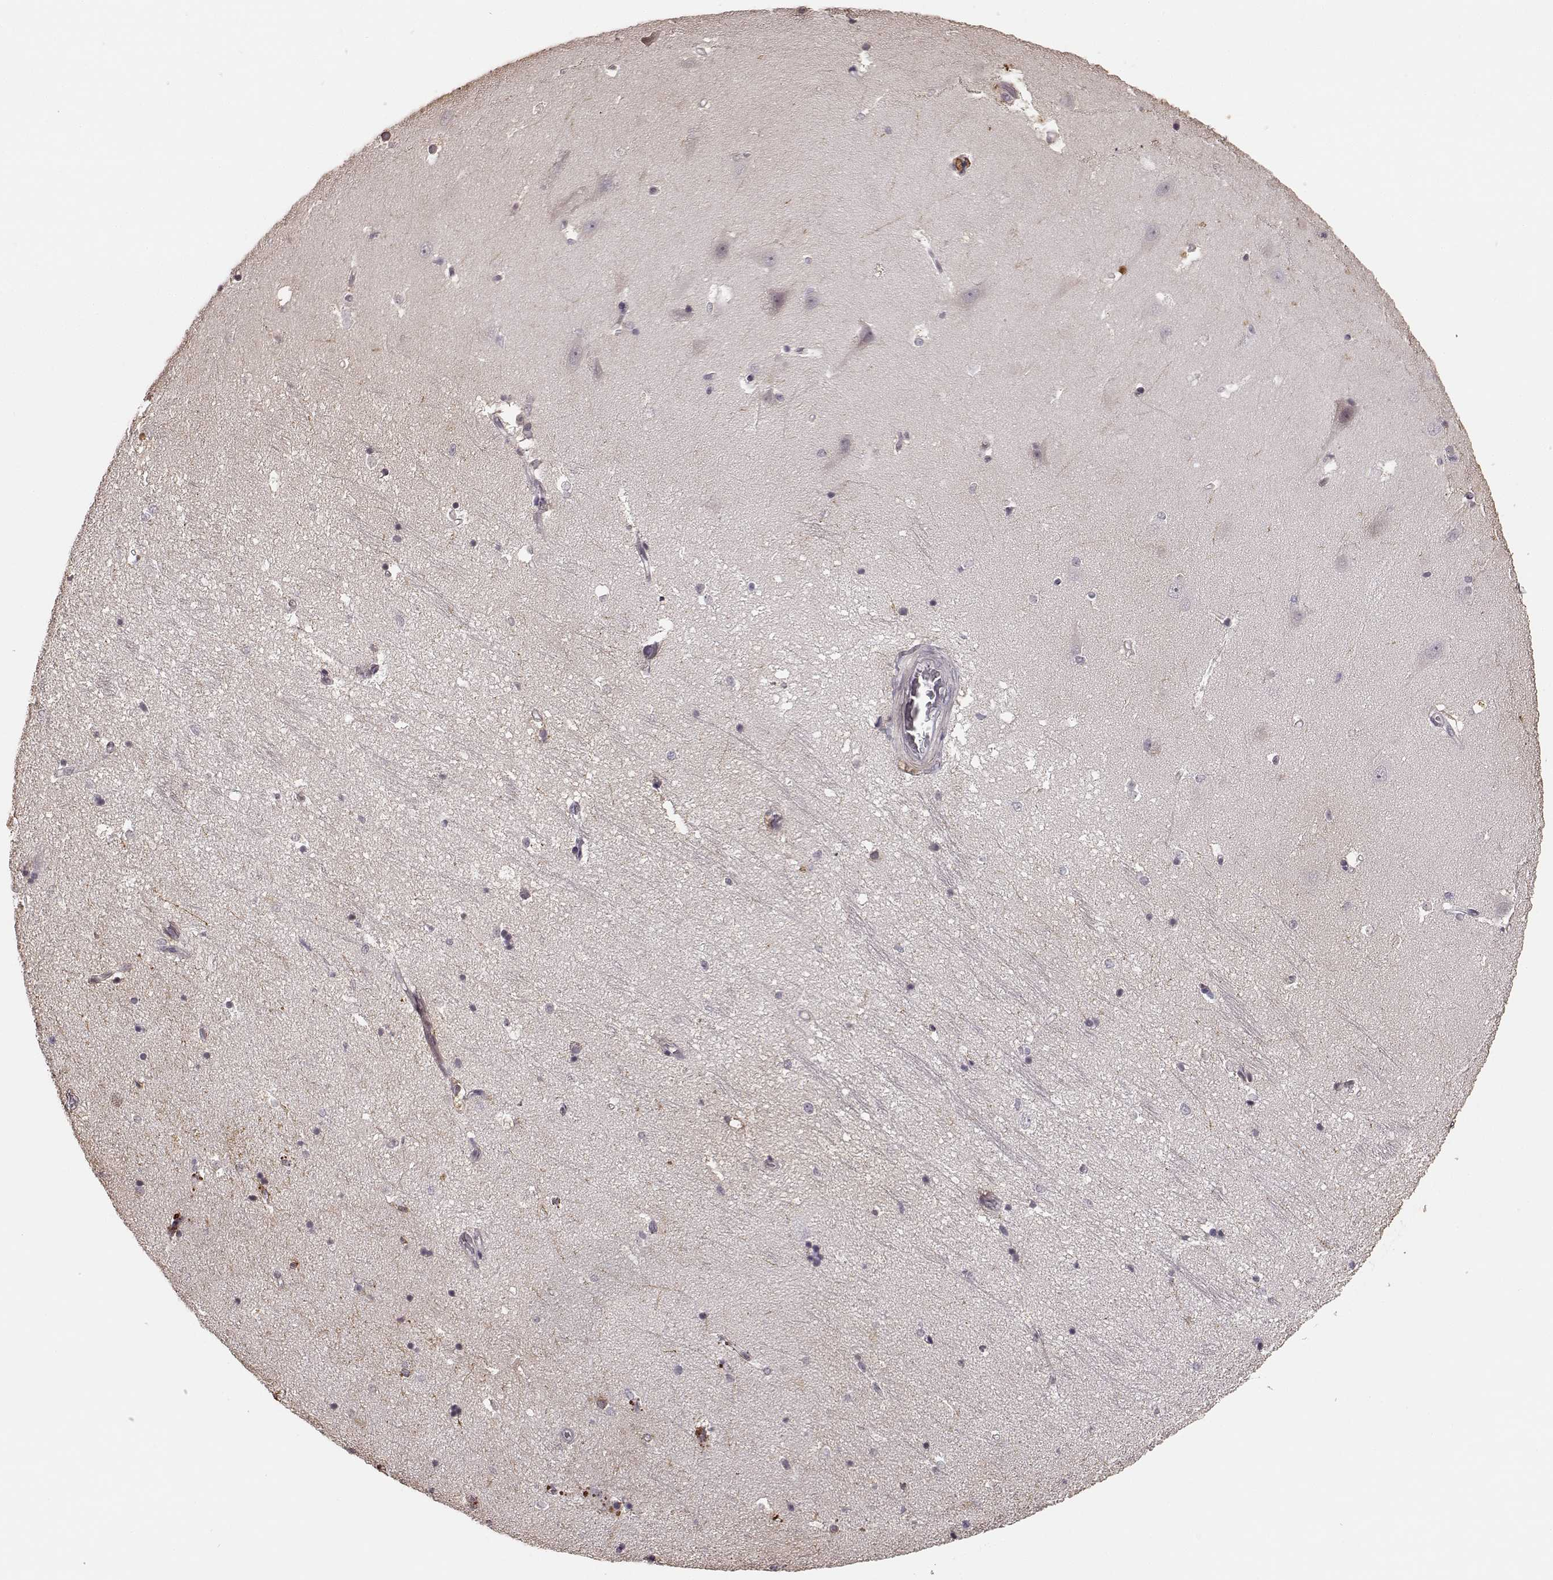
{"staining": {"intensity": "negative", "quantity": "none", "location": "none"}, "tissue": "hippocampus", "cell_type": "Glial cells", "image_type": "normal", "snomed": [{"axis": "morphology", "description": "Normal tissue, NOS"}, {"axis": "topography", "description": "Hippocampus"}], "caption": "DAB (3,3'-diaminobenzidine) immunohistochemical staining of unremarkable hippocampus shows no significant positivity in glial cells. The staining was performed using DAB (3,3'-diaminobenzidine) to visualize the protein expression in brown, while the nuclei were stained in blue with hematoxylin (Magnification: 20x).", "gene": "RIT2", "patient": {"sex": "male", "age": 44}}